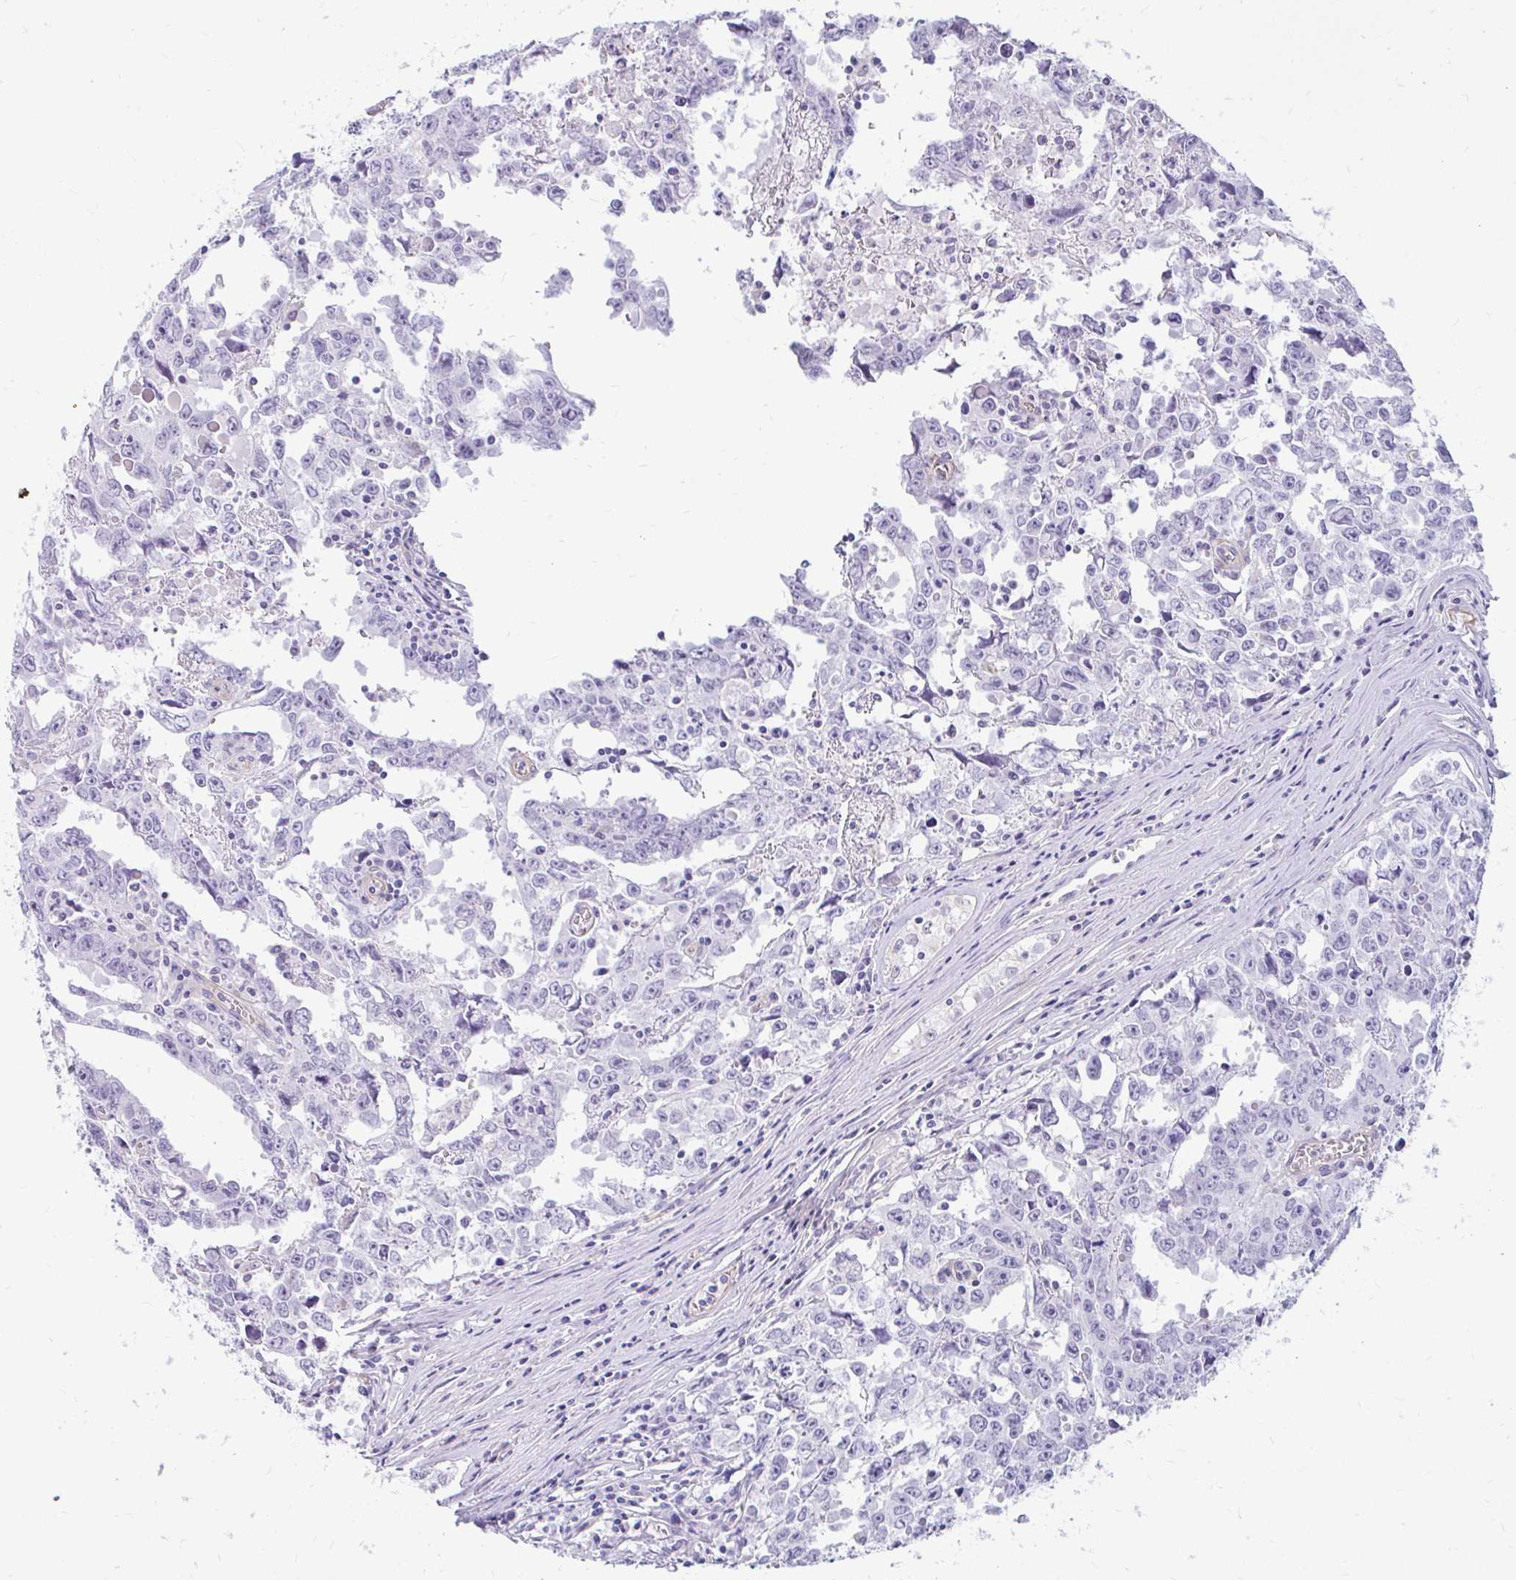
{"staining": {"intensity": "negative", "quantity": "none", "location": "none"}, "tissue": "testis cancer", "cell_type": "Tumor cells", "image_type": "cancer", "snomed": [{"axis": "morphology", "description": "Carcinoma, Embryonal, NOS"}, {"axis": "topography", "description": "Testis"}], "caption": "Tumor cells are negative for protein expression in human testis embryonal carcinoma. The staining was performed using DAB to visualize the protein expression in brown, while the nuclei were stained in blue with hematoxylin (Magnification: 20x).", "gene": "FAM83C", "patient": {"sex": "male", "age": 22}}